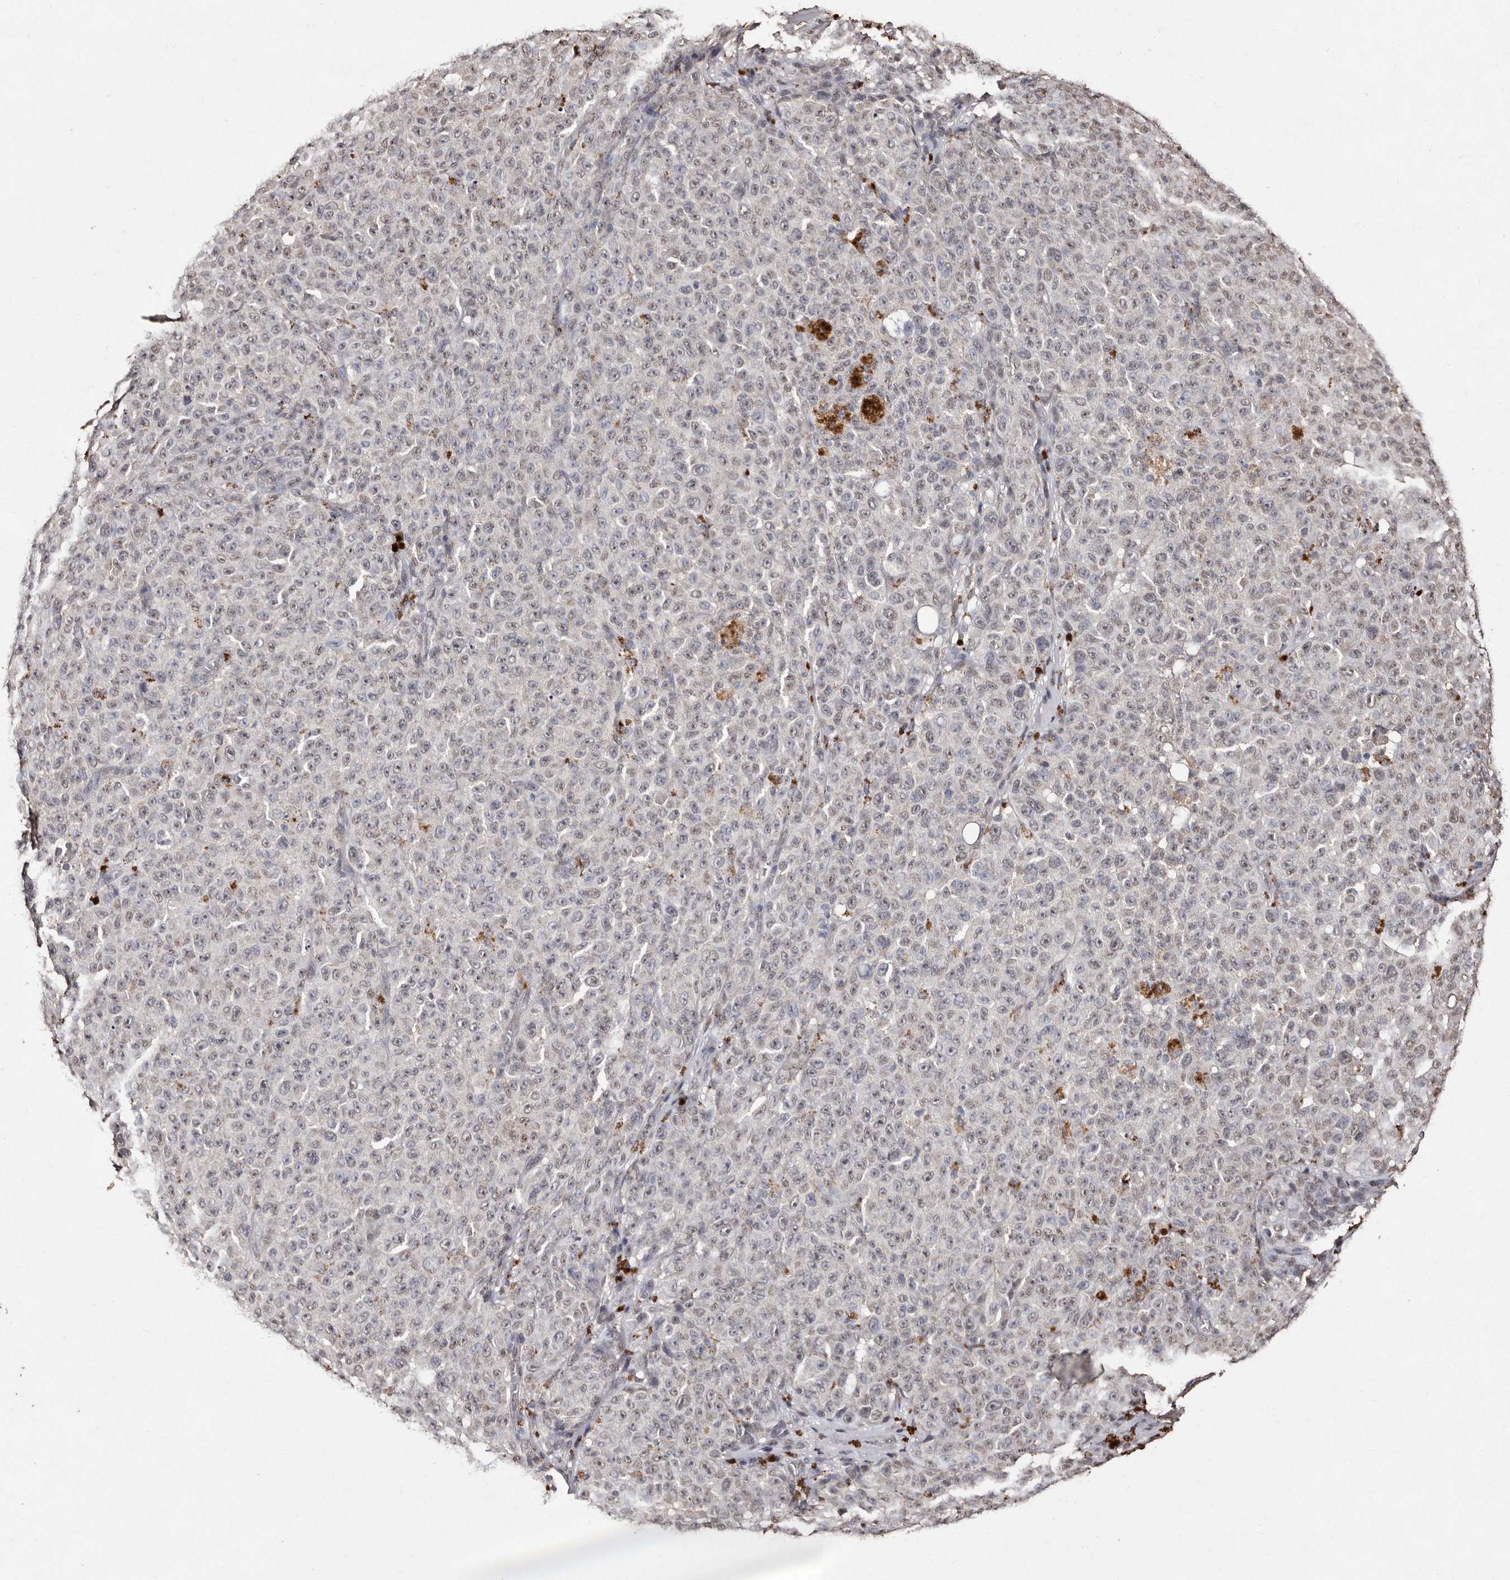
{"staining": {"intensity": "weak", "quantity": "25%-75%", "location": "nuclear"}, "tissue": "melanoma", "cell_type": "Tumor cells", "image_type": "cancer", "snomed": [{"axis": "morphology", "description": "Malignant melanoma, NOS"}, {"axis": "topography", "description": "Skin"}], "caption": "Immunohistochemical staining of human malignant melanoma displays low levels of weak nuclear protein staining in about 25%-75% of tumor cells.", "gene": "ERBB4", "patient": {"sex": "female", "age": 82}}